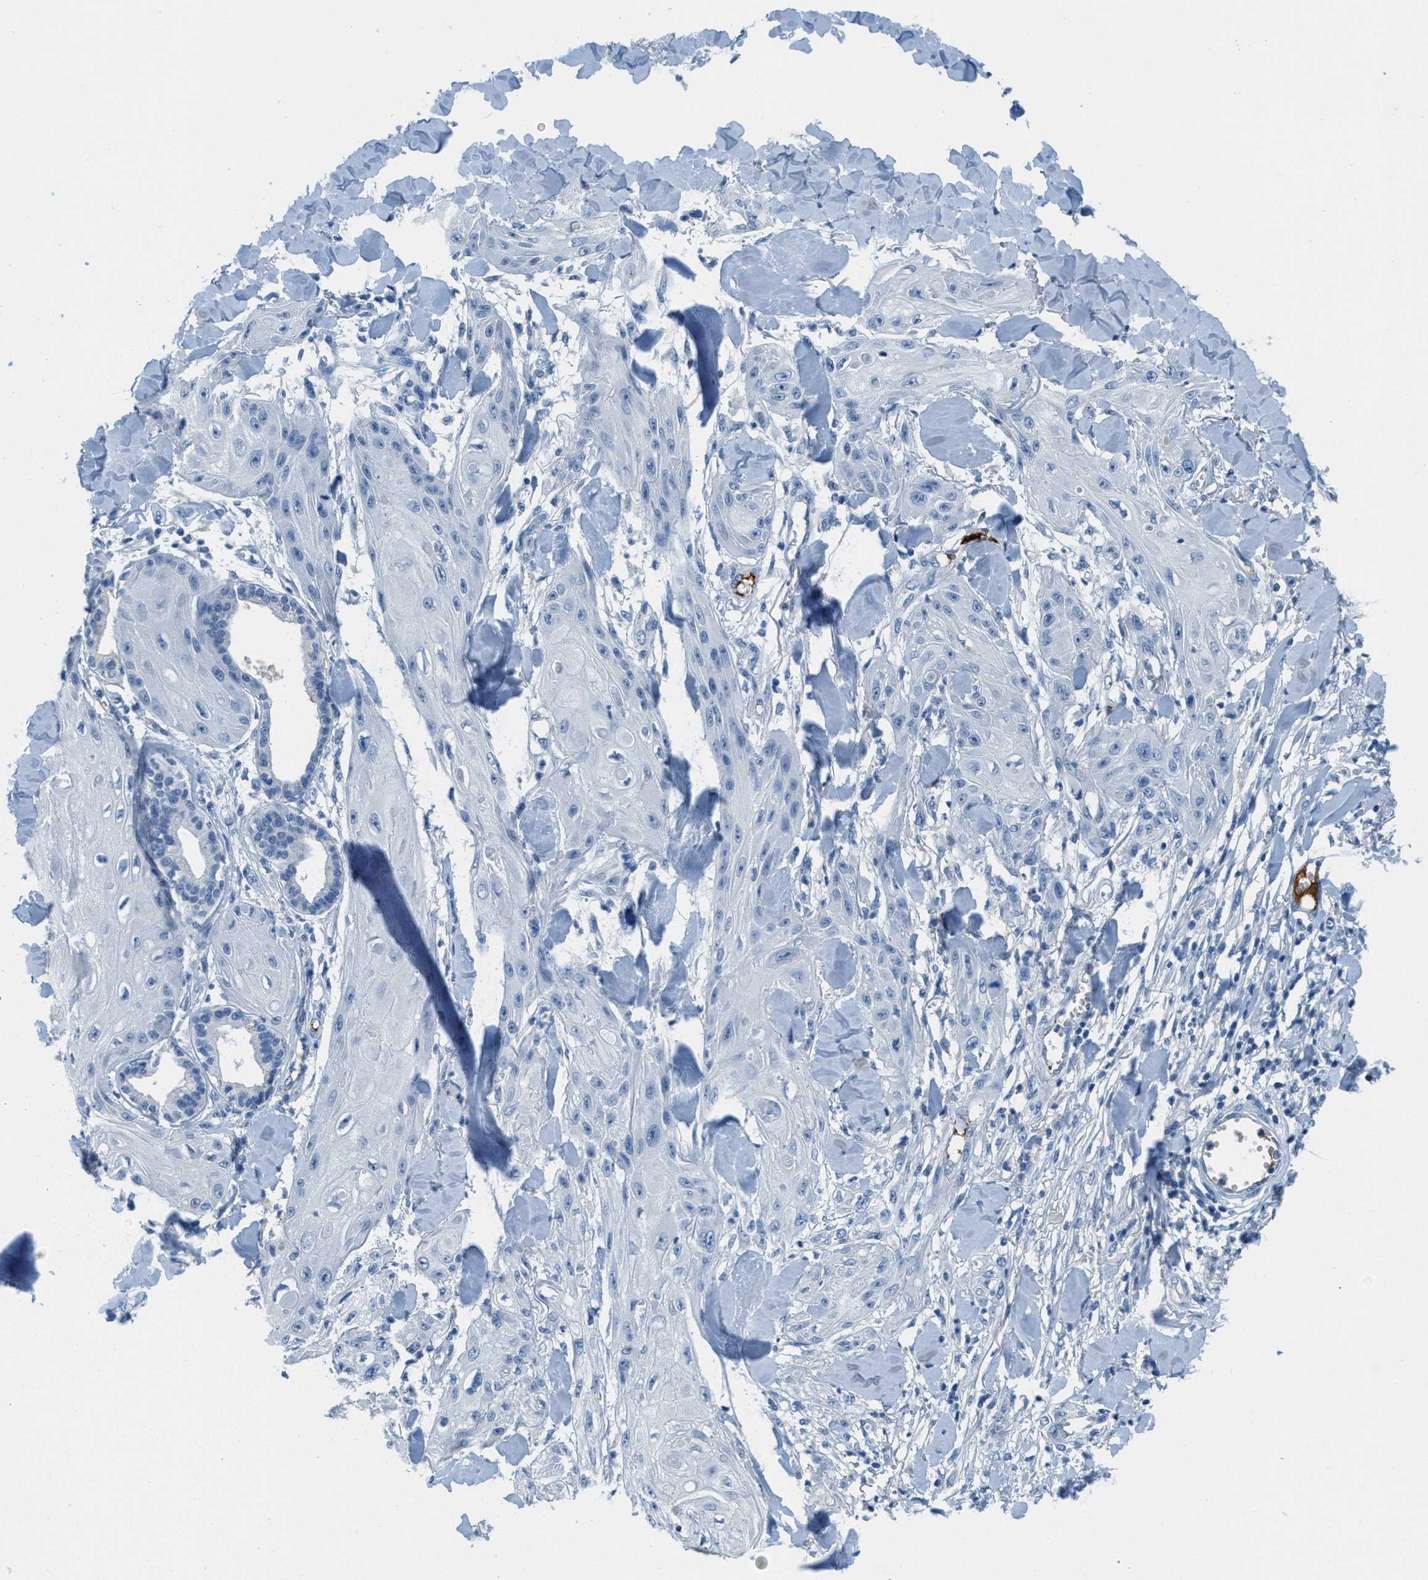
{"staining": {"intensity": "negative", "quantity": "none", "location": "none"}, "tissue": "skin cancer", "cell_type": "Tumor cells", "image_type": "cancer", "snomed": [{"axis": "morphology", "description": "Squamous cell carcinoma, NOS"}, {"axis": "topography", "description": "Skin"}], "caption": "This is an IHC micrograph of squamous cell carcinoma (skin). There is no expression in tumor cells.", "gene": "A2M", "patient": {"sex": "male", "age": 74}}